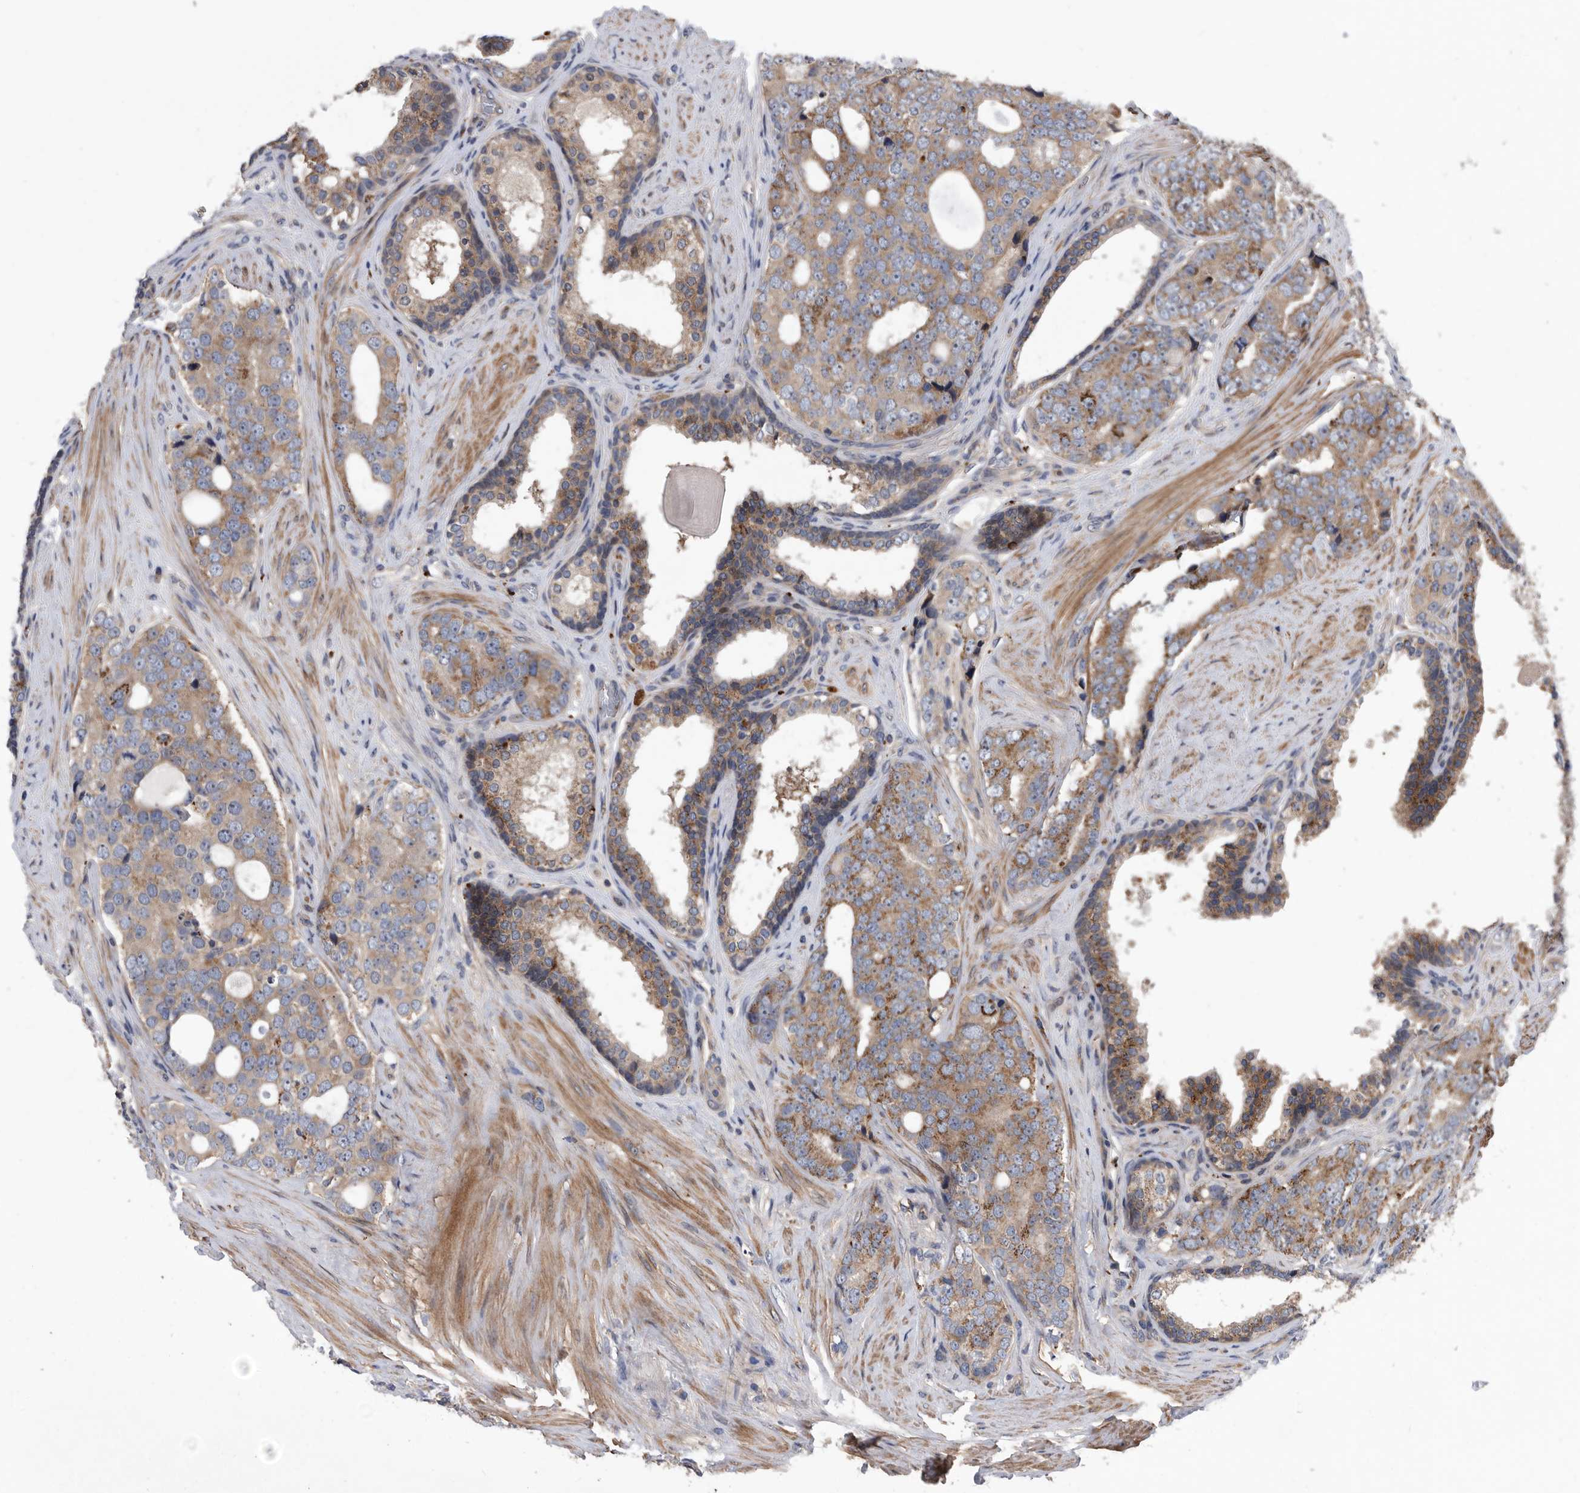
{"staining": {"intensity": "moderate", "quantity": "25%-75%", "location": "cytoplasmic/membranous"}, "tissue": "prostate cancer", "cell_type": "Tumor cells", "image_type": "cancer", "snomed": [{"axis": "morphology", "description": "Adenocarcinoma, High grade"}, {"axis": "topography", "description": "Prostate"}], "caption": "IHC (DAB) staining of human prostate cancer (high-grade adenocarcinoma) demonstrates moderate cytoplasmic/membranous protein positivity in about 25%-75% of tumor cells.", "gene": "BAIAP3", "patient": {"sex": "male", "age": 56}}